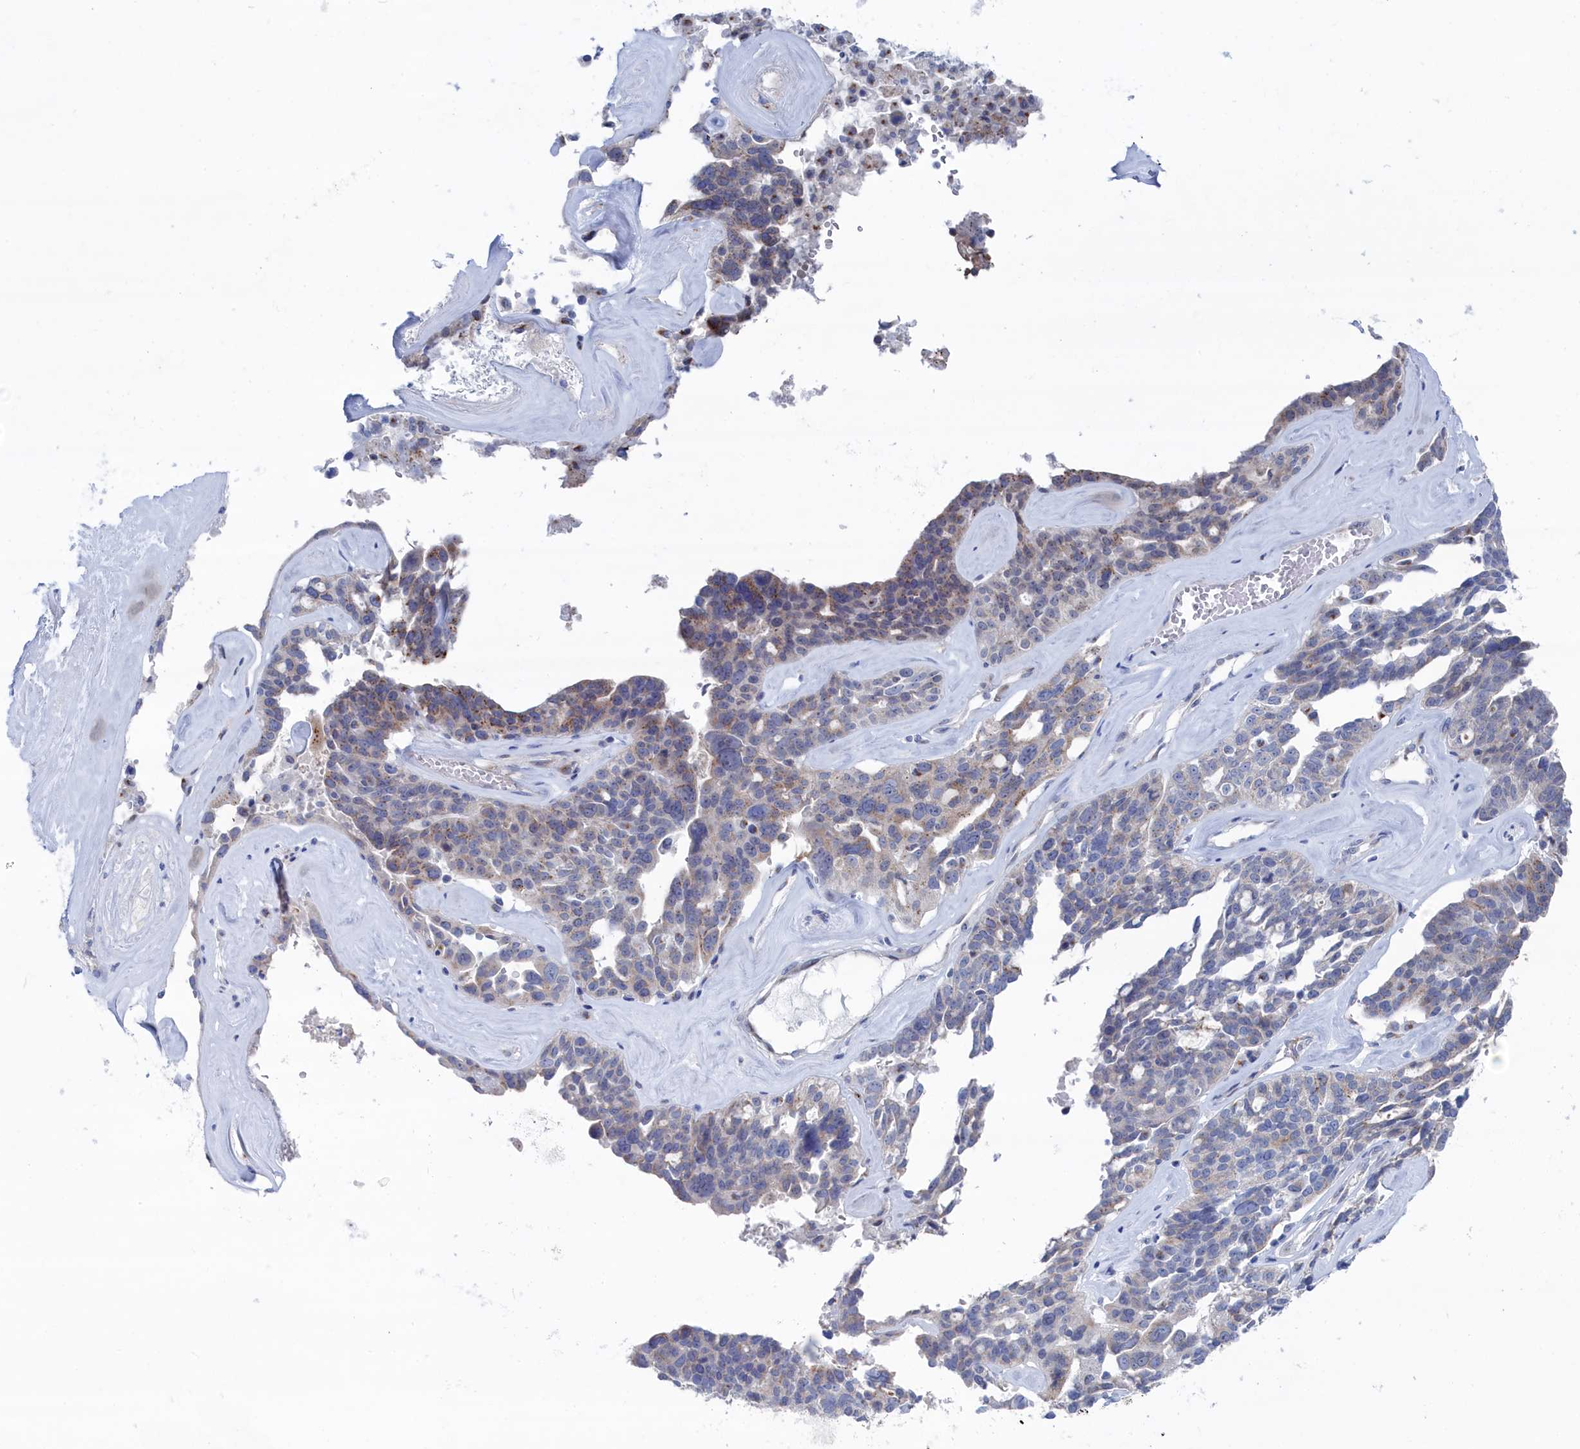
{"staining": {"intensity": "moderate", "quantity": "<25%", "location": "cytoplasmic/membranous"}, "tissue": "ovarian cancer", "cell_type": "Tumor cells", "image_type": "cancer", "snomed": [{"axis": "morphology", "description": "Cystadenocarcinoma, serous, NOS"}, {"axis": "topography", "description": "Ovary"}], "caption": "An immunohistochemistry (IHC) micrograph of tumor tissue is shown. Protein staining in brown labels moderate cytoplasmic/membranous positivity in ovarian cancer (serous cystadenocarcinoma) within tumor cells.", "gene": "IRX1", "patient": {"sex": "female", "age": 59}}